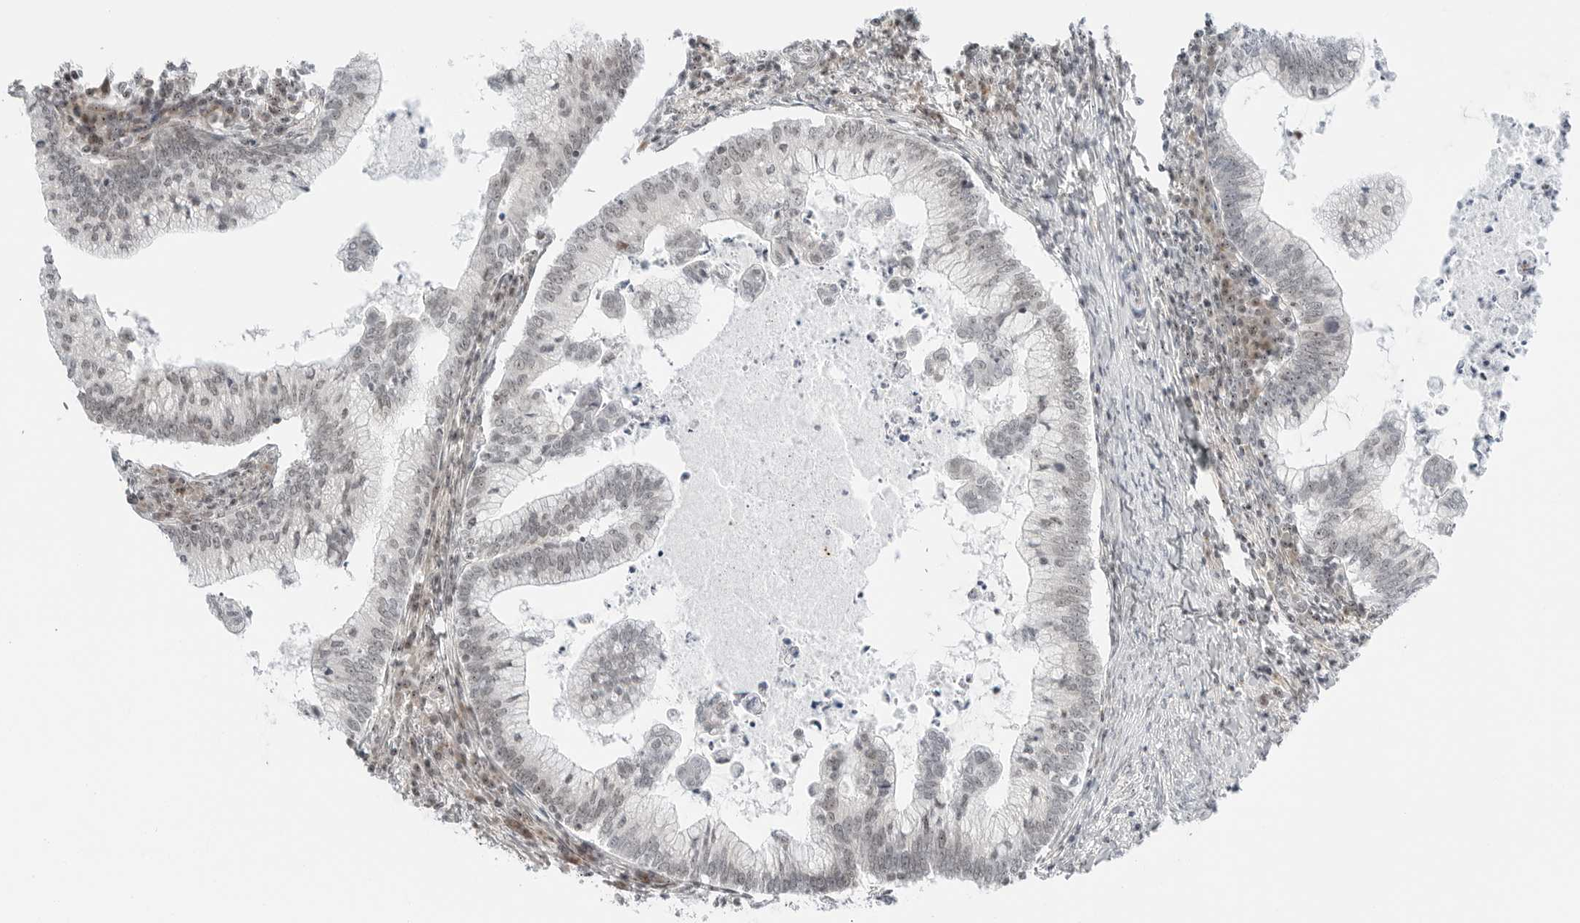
{"staining": {"intensity": "weak", "quantity": "25%-75%", "location": "nuclear"}, "tissue": "cervical cancer", "cell_type": "Tumor cells", "image_type": "cancer", "snomed": [{"axis": "morphology", "description": "Adenocarcinoma, NOS"}, {"axis": "topography", "description": "Cervix"}], "caption": "A high-resolution histopathology image shows immunohistochemistry staining of cervical adenocarcinoma, which exhibits weak nuclear positivity in approximately 25%-75% of tumor cells.", "gene": "RIMKLA", "patient": {"sex": "female", "age": 36}}